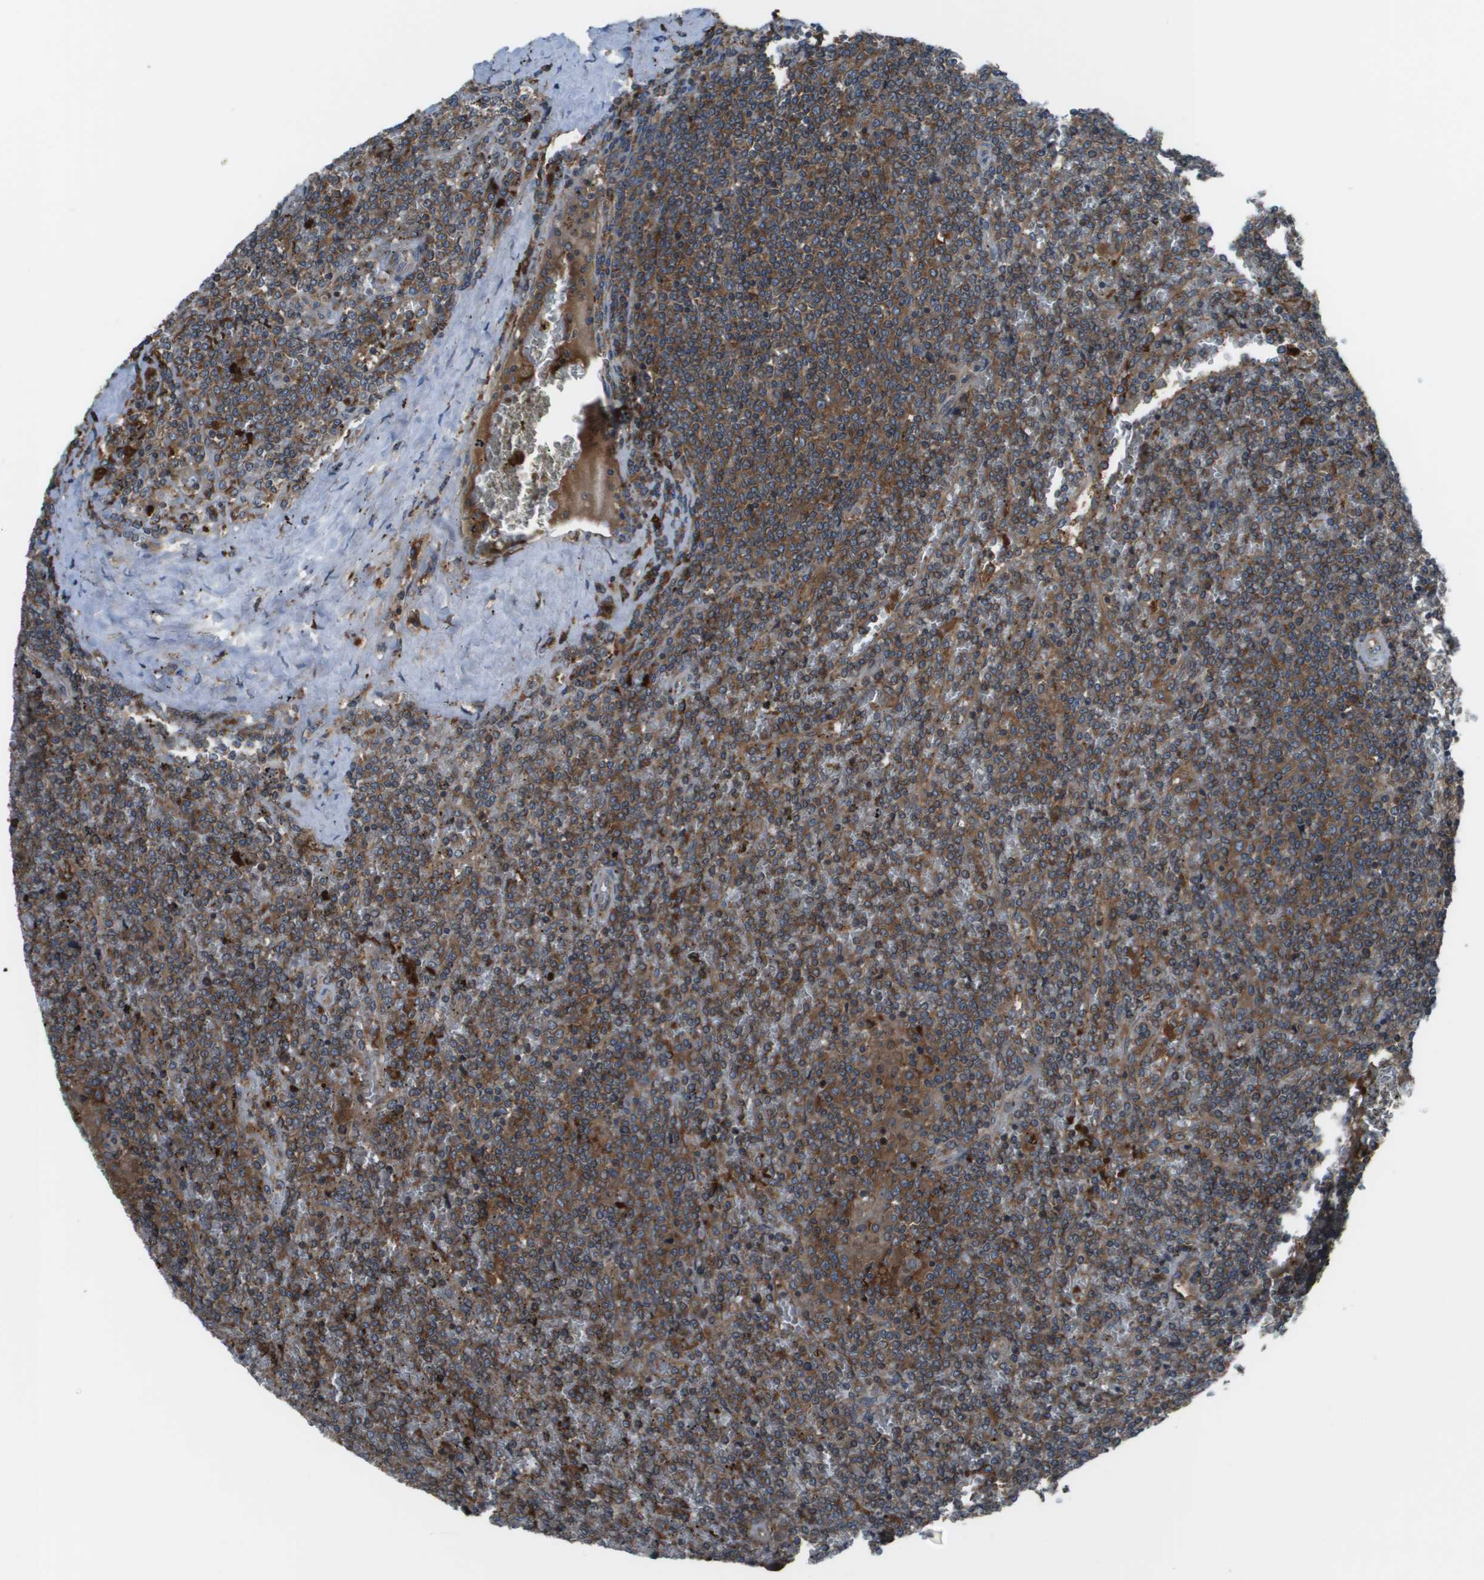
{"staining": {"intensity": "strong", "quantity": "25%-75%", "location": "cytoplasmic/membranous"}, "tissue": "lymphoma", "cell_type": "Tumor cells", "image_type": "cancer", "snomed": [{"axis": "morphology", "description": "Malignant lymphoma, non-Hodgkin's type, Low grade"}, {"axis": "topography", "description": "Spleen"}], "caption": "Human malignant lymphoma, non-Hodgkin's type (low-grade) stained with a brown dye reveals strong cytoplasmic/membranous positive staining in approximately 25%-75% of tumor cells.", "gene": "EIF3B", "patient": {"sex": "female", "age": 19}}